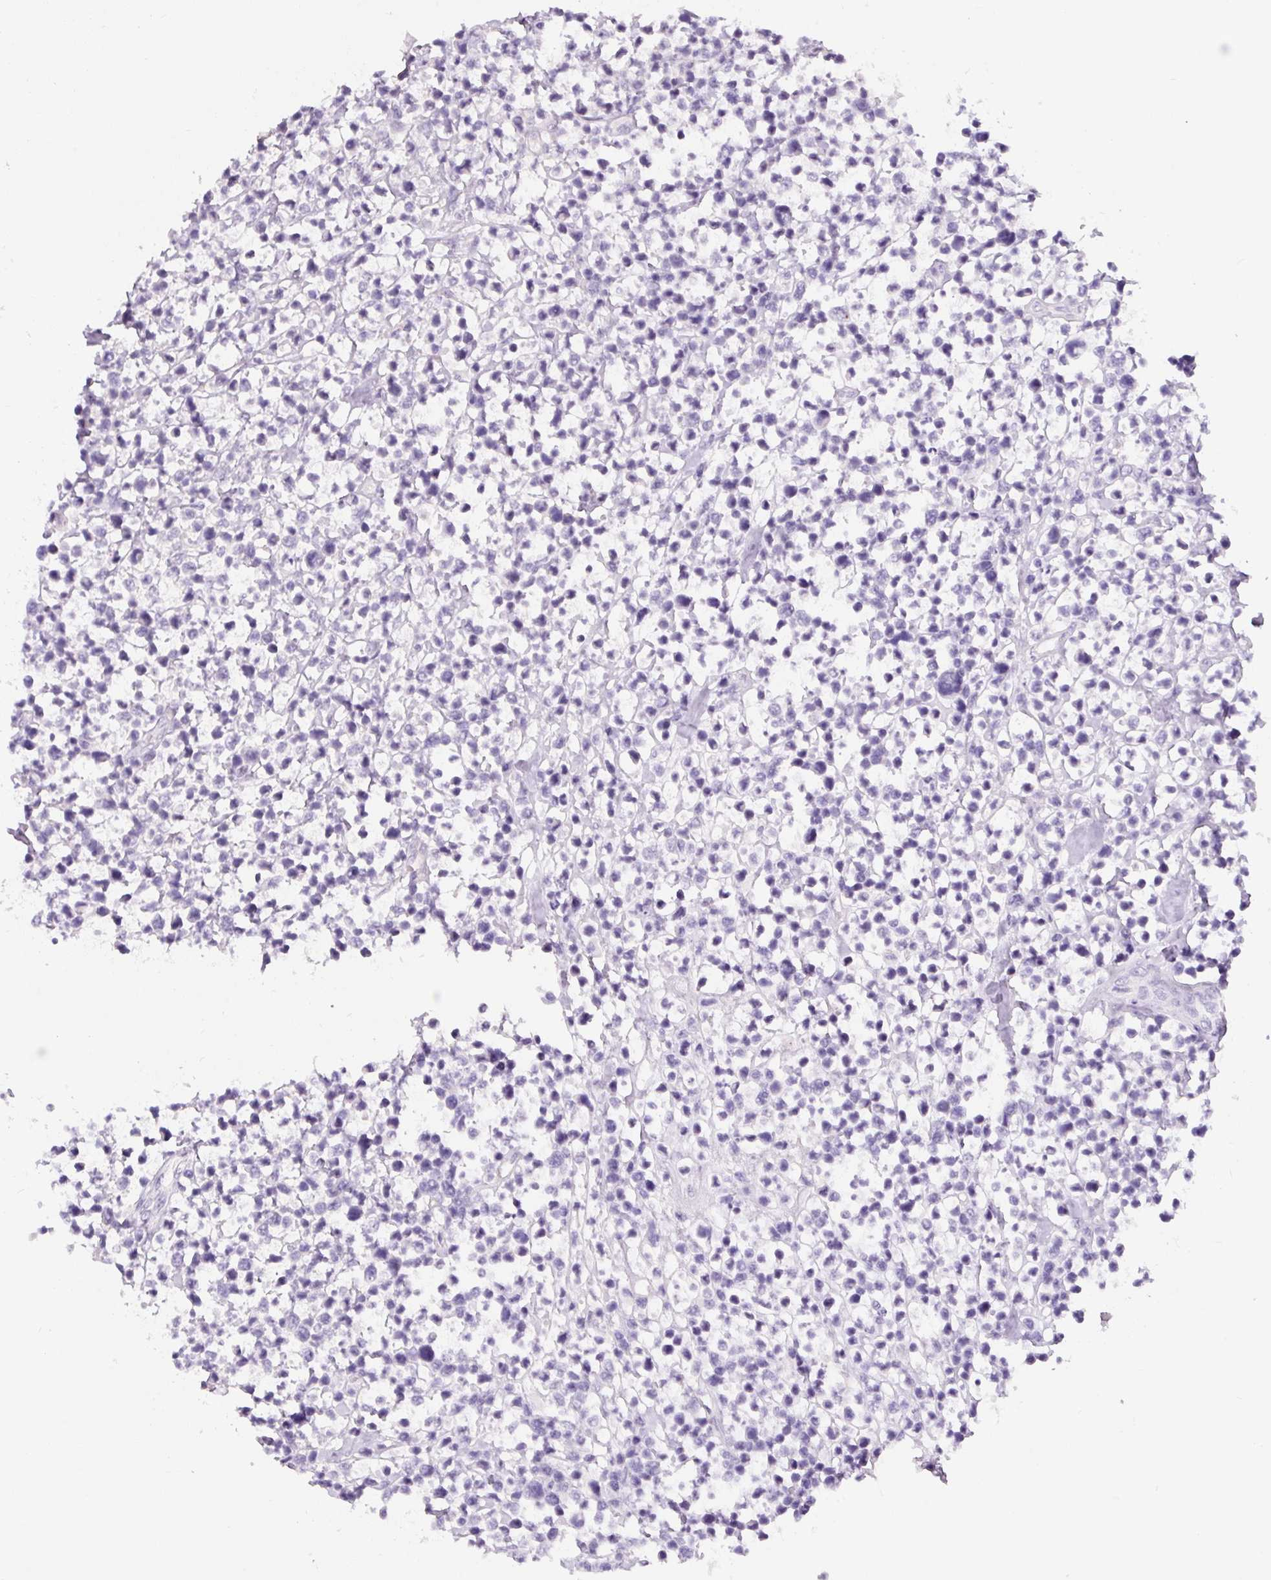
{"staining": {"intensity": "negative", "quantity": "none", "location": "none"}, "tissue": "lymphoma", "cell_type": "Tumor cells", "image_type": "cancer", "snomed": [{"axis": "morphology", "description": "Malignant lymphoma, non-Hodgkin's type, Low grade"}, {"axis": "topography", "description": "Lymph node"}], "caption": "High power microscopy photomicrograph of an IHC histopathology image of lymphoma, revealing no significant expression in tumor cells.", "gene": "CCL25", "patient": {"sex": "male", "age": 60}}